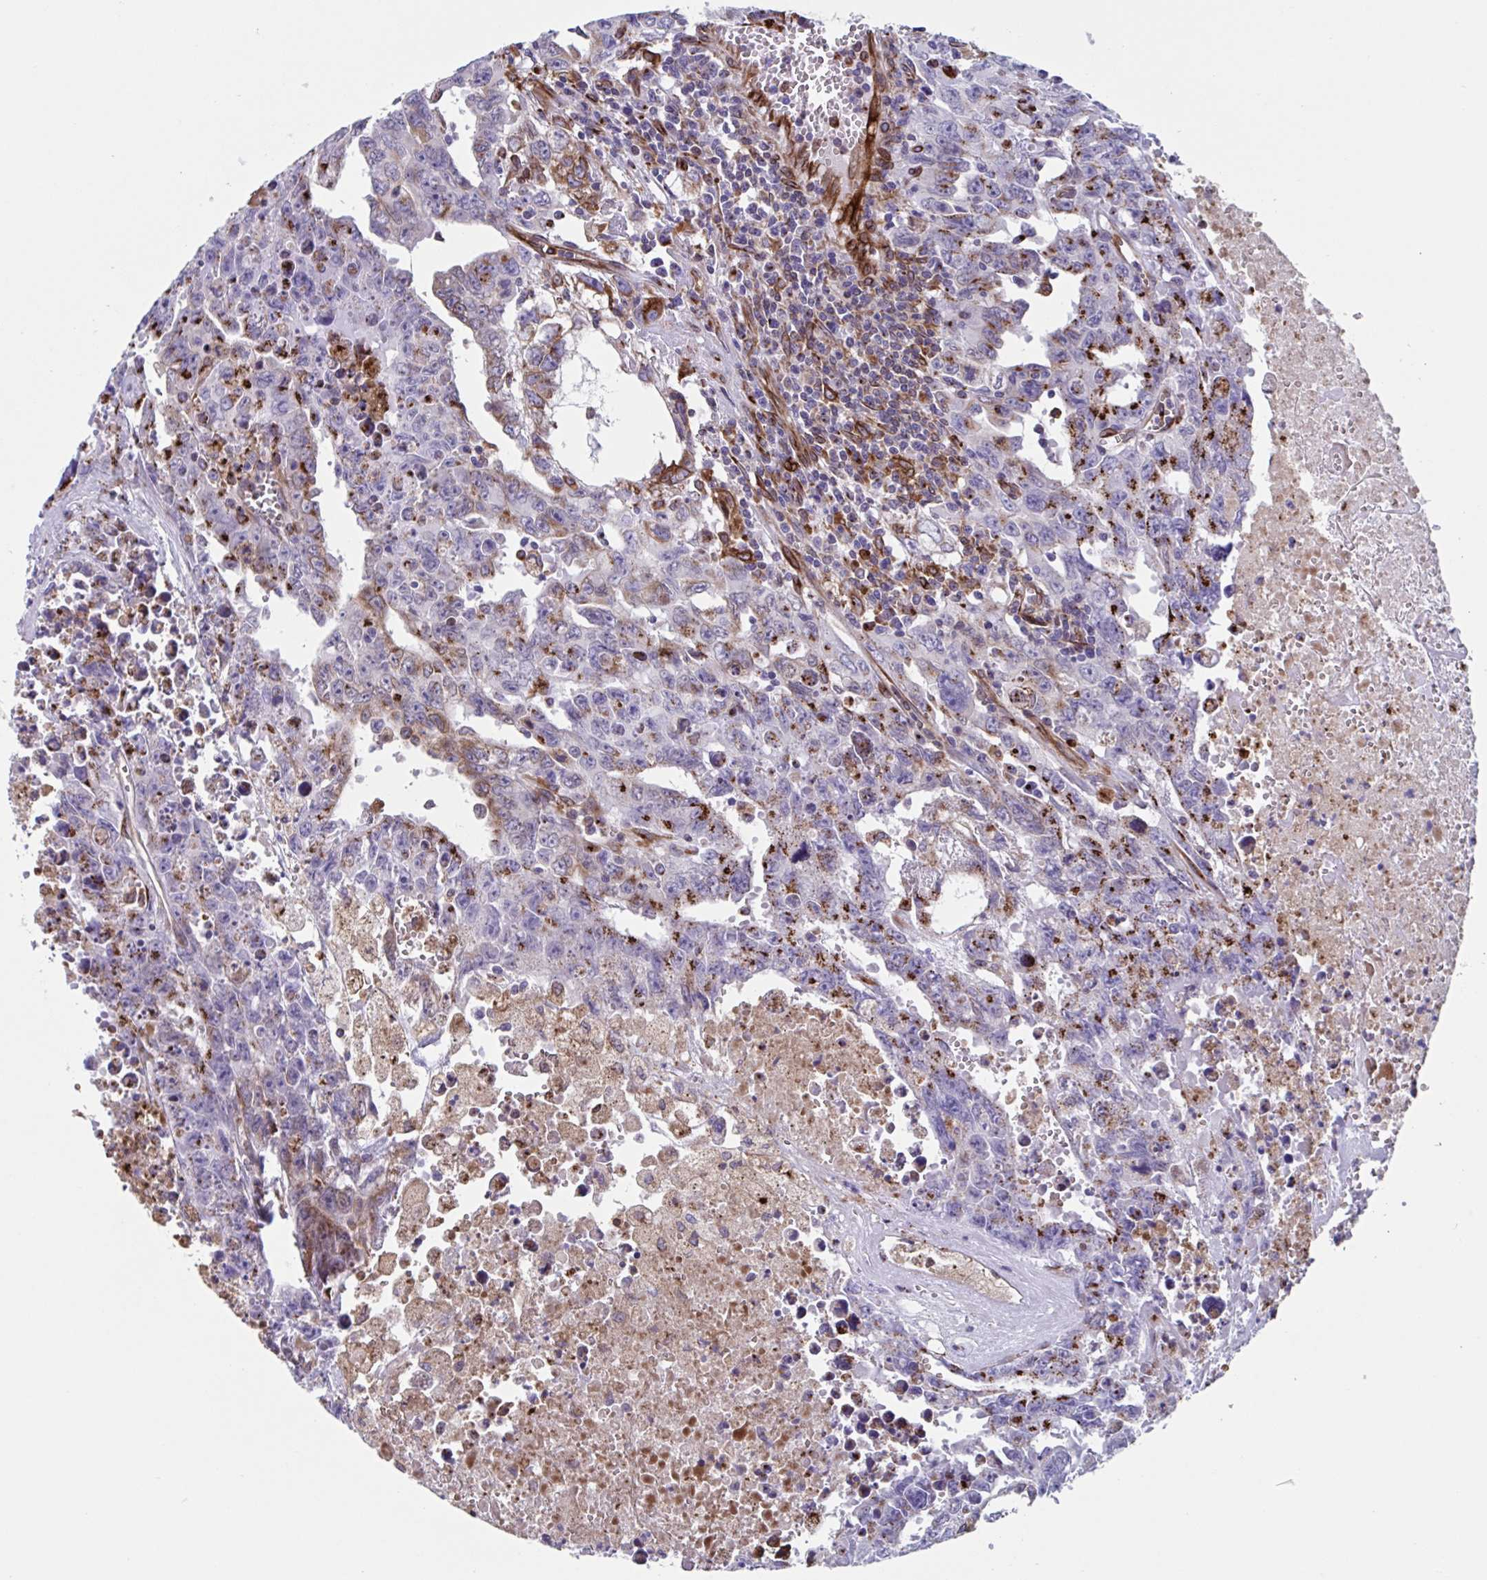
{"staining": {"intensity": "moderate", "quantity": "25%-75%", "location": "cytoplasmic/membranous"}, "tissue": "testis cancer", "cell_type": "Tumor cells", "image_type": "cancer", "snomed": [{"axis": "morphology", "description": "Carcinoma, Embryonal, NOS"}, {"axis": "topography", "description": "Testis"}], "caption": "High-magnification brightfield microscopy of testis cancer stained with DAB (brown) and counterstained with hematoxylin (blue). tumor cells exhibit moderate cytoplasmic/membranous expression is appreciated in about25%-75% of cells.", "gene": "RFK", "patient": {"sex": "male", "age": 24}}